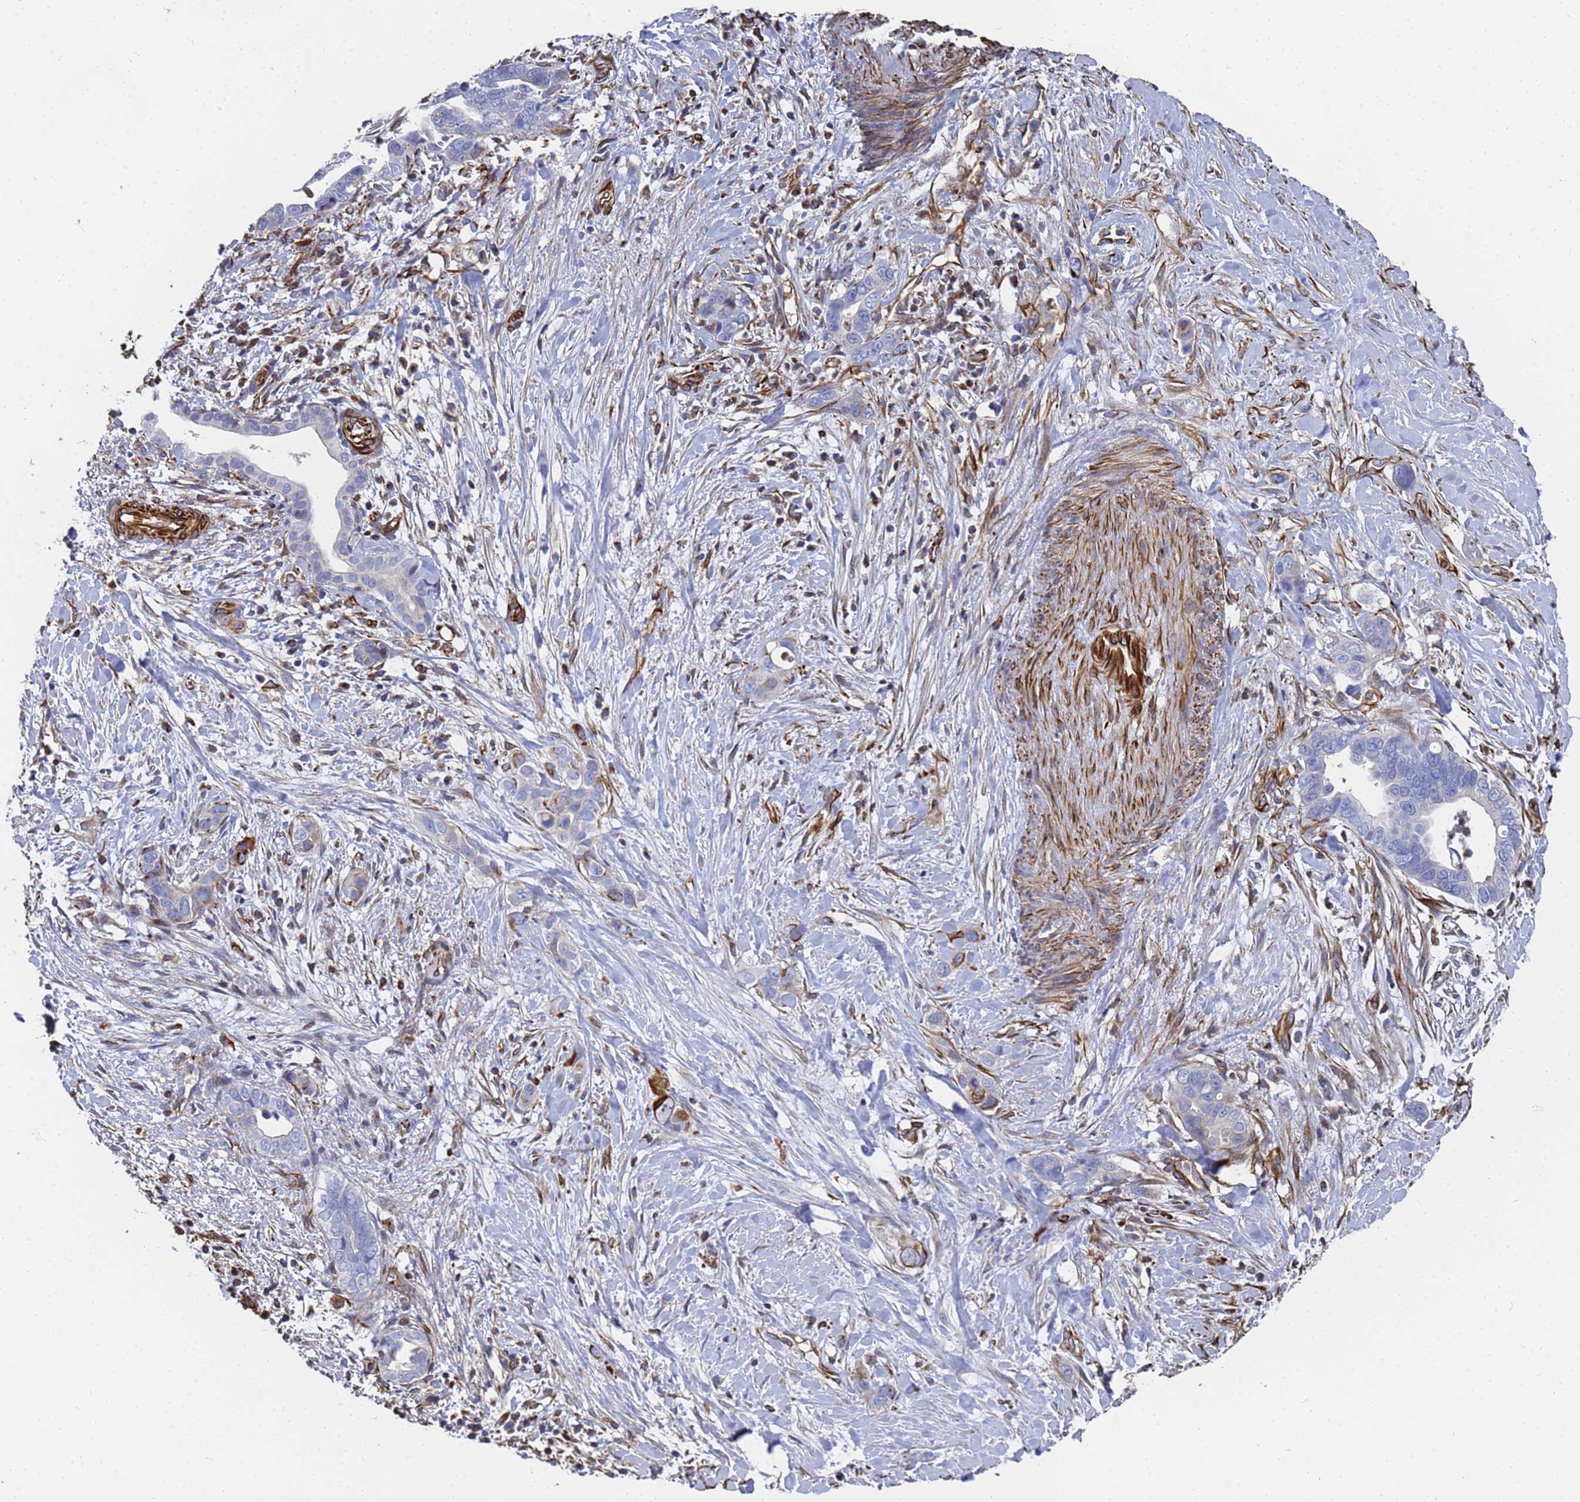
{"staining": {"intensity": "negative", "quantity": "none", "location": "none"}, "tissue": "liver cancer", "cell_type": "Tumor cells", "image_type": "cancer", "snomed": [{"axis": "morphology", "description": "Cholangiocarcinoma"}, {"axis": "topography", "description": "Liver"}], "caption": "Tumor cells are negative for protein expression in human liver cholangiocarcinoma.", "gene": "SYT13", "patient": {"sex": "female", "age": 79}}